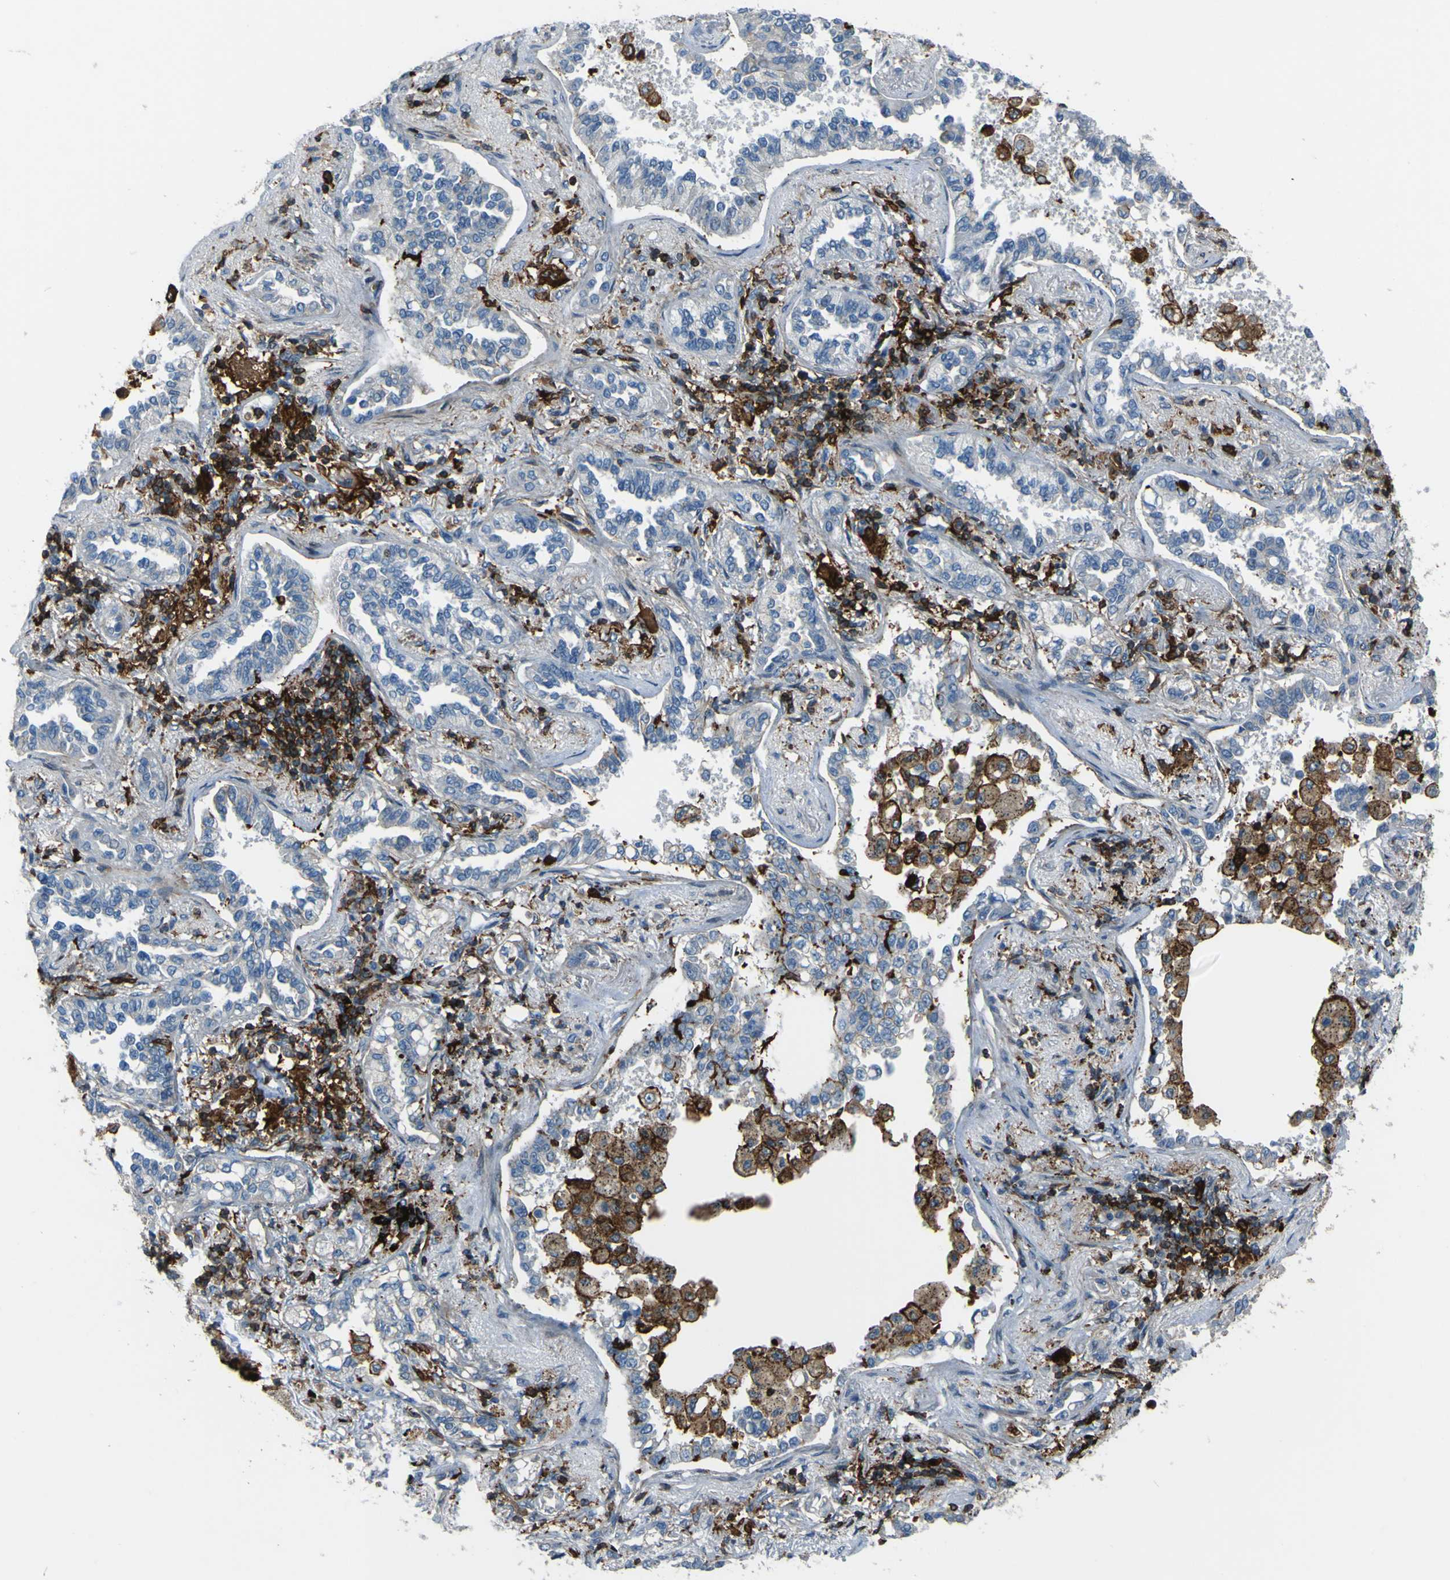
{"staining": {"intensity": "negative", "quantity": "none", "location": "none"}, "tissue": "lung cancer", "cell_type": "Tumor cells", "image_type": "cancer", "snomed": [{"axis": "morphology", "description": "Normal tissue, NOS"}, {"axis": "morphology", "description": "Adenocarcinoma, NOS"}, {"axis": "topography", "description": "Lung"}], "caption": "The immunohistochemistry histopathology image has no significant positivity in tumor cells of lung cancer (adenocarcinoma) tissue. (Immunohistochemistry (ihc), brightfield microscopy, high magnification).", "gene": "PCDHB5", "patient": {"sex": "male", "age": 59}}